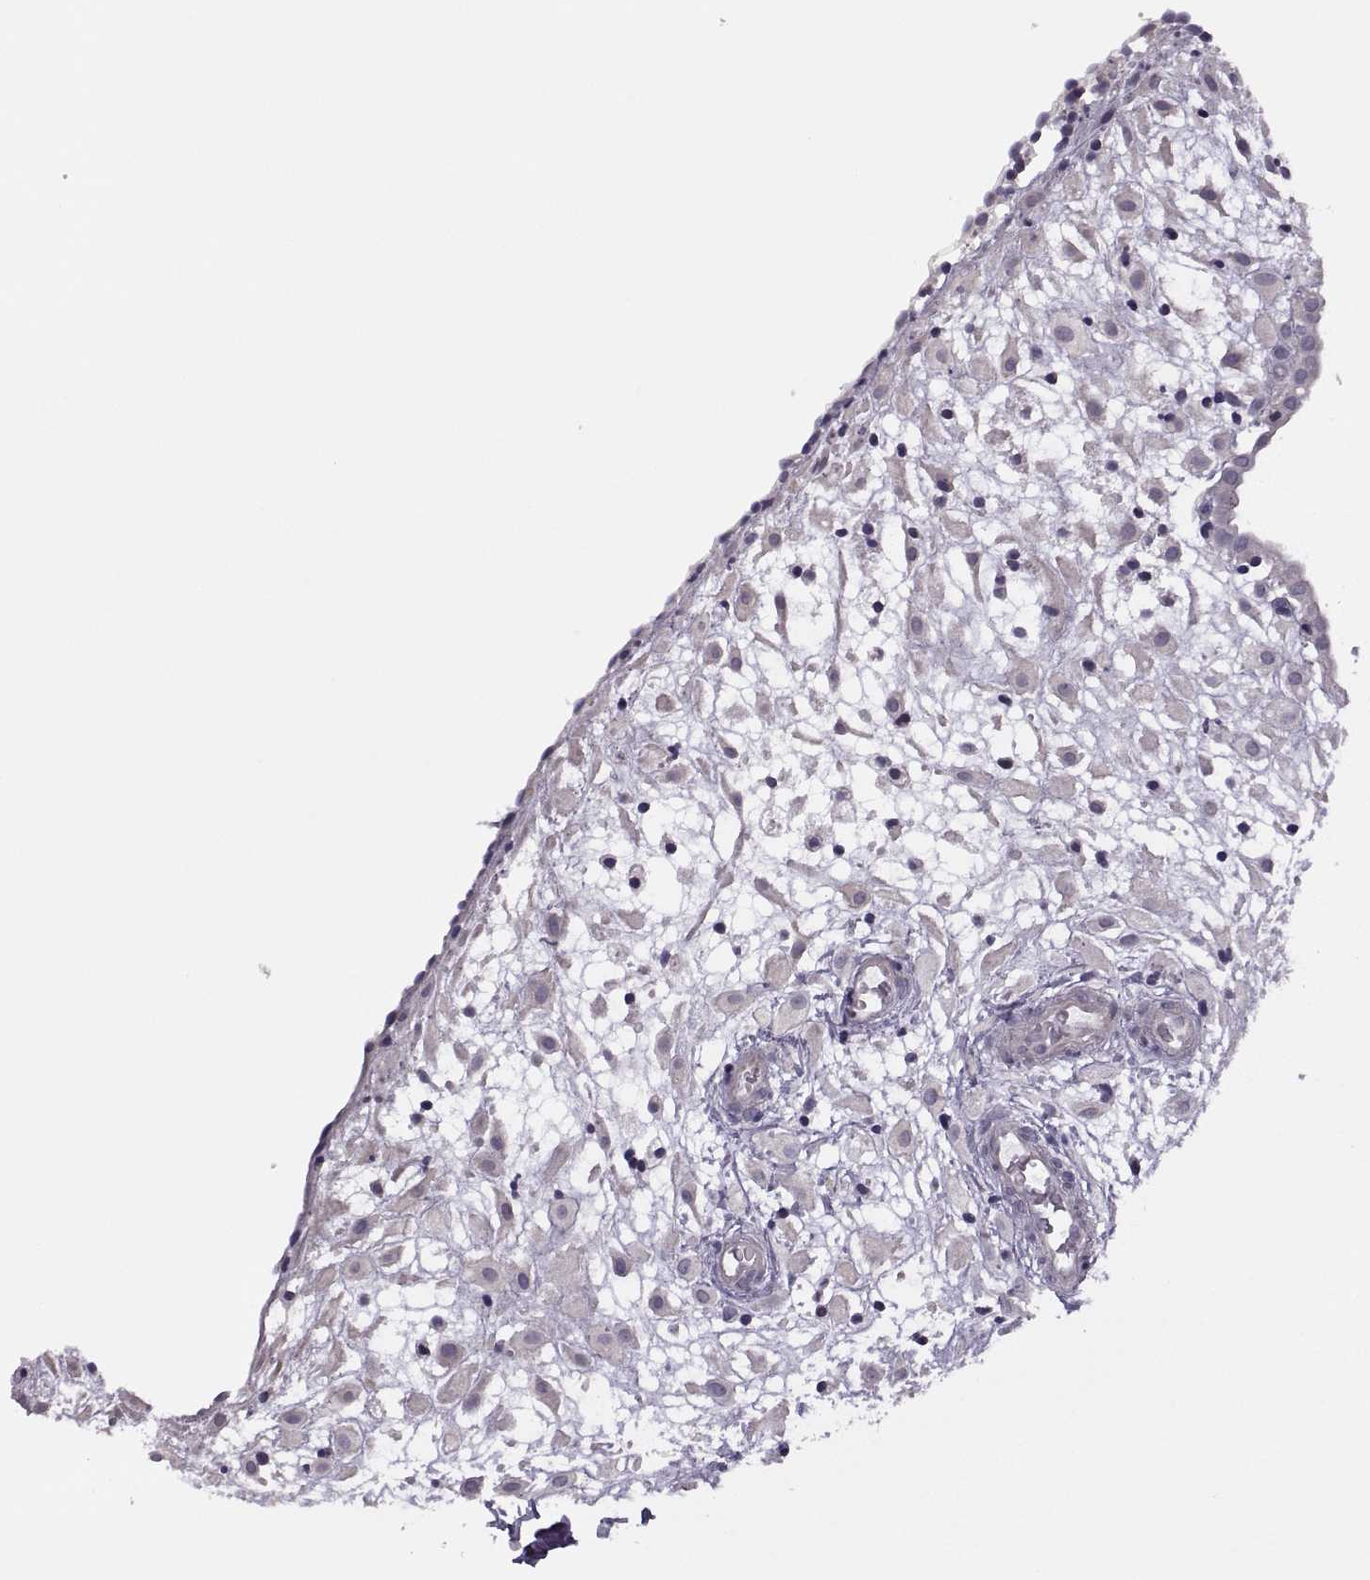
{"staining": {"intensity": "negative", "quantity": "none", "location": "none"}, "tissue": "placenta", "cell_type": "Decidual cells", "image_type": "normal", "snomed": [{"axis": "morphology", "description": "Normal tissue, NOS"}, {"axis": "topography", "description": "Placenta"}], "caption": "High power microscopy micrograph of an immunohistochemistry photomicrograph of normal placenta, revealing no significant expression in decidual cells. (DAB IHC, high magnification).", "gene": "RIPK4", "patient": {"sex": "female", "age": 24}}